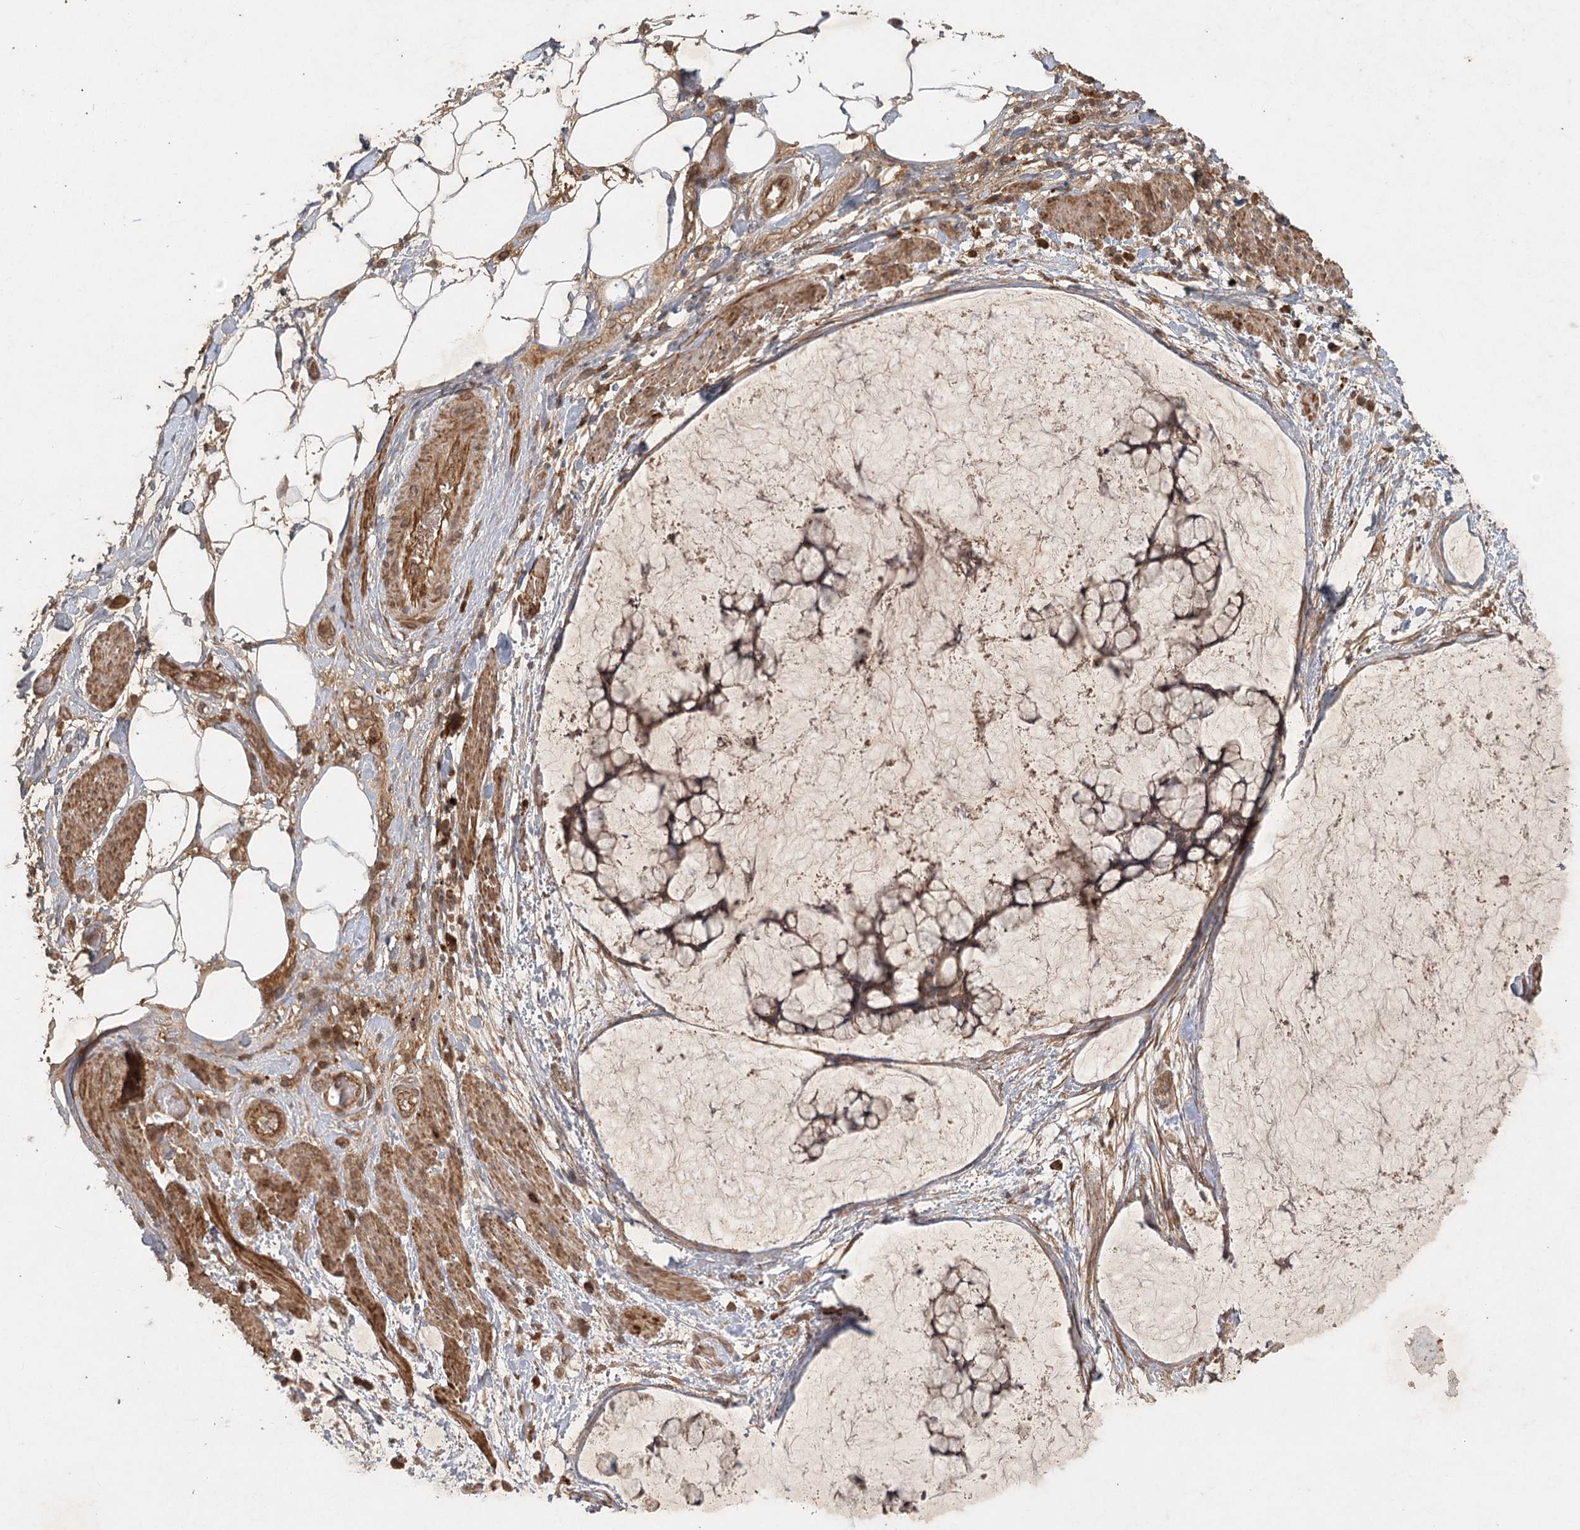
{"staining": {"intensity": "moderate", "quantity": ">75%", "location": "cytoplasmic/membranous"}, "tissue": "ovarian cancer", "cell_type": "Tumor cells", "image_type": "cancer", "snomed": [{"axis": "morphology", "description": "Cystadenocarcinoma, mucinous, NOS"}, {"axis": "topography", "description": "Ovary"}], "caption": "Ovarian cancer was stained to show a protein in brown. There is medium levels of moderate cytoplasmic/membranous staining in about >75% of tumor cells. The protein of interest is stained brown, and the nuclei are stained in blue (DAB IHC with brightfield microscopy, high magnification).", "gene": "ARL13A", "patient": {"sex": "female", "age": 42}}